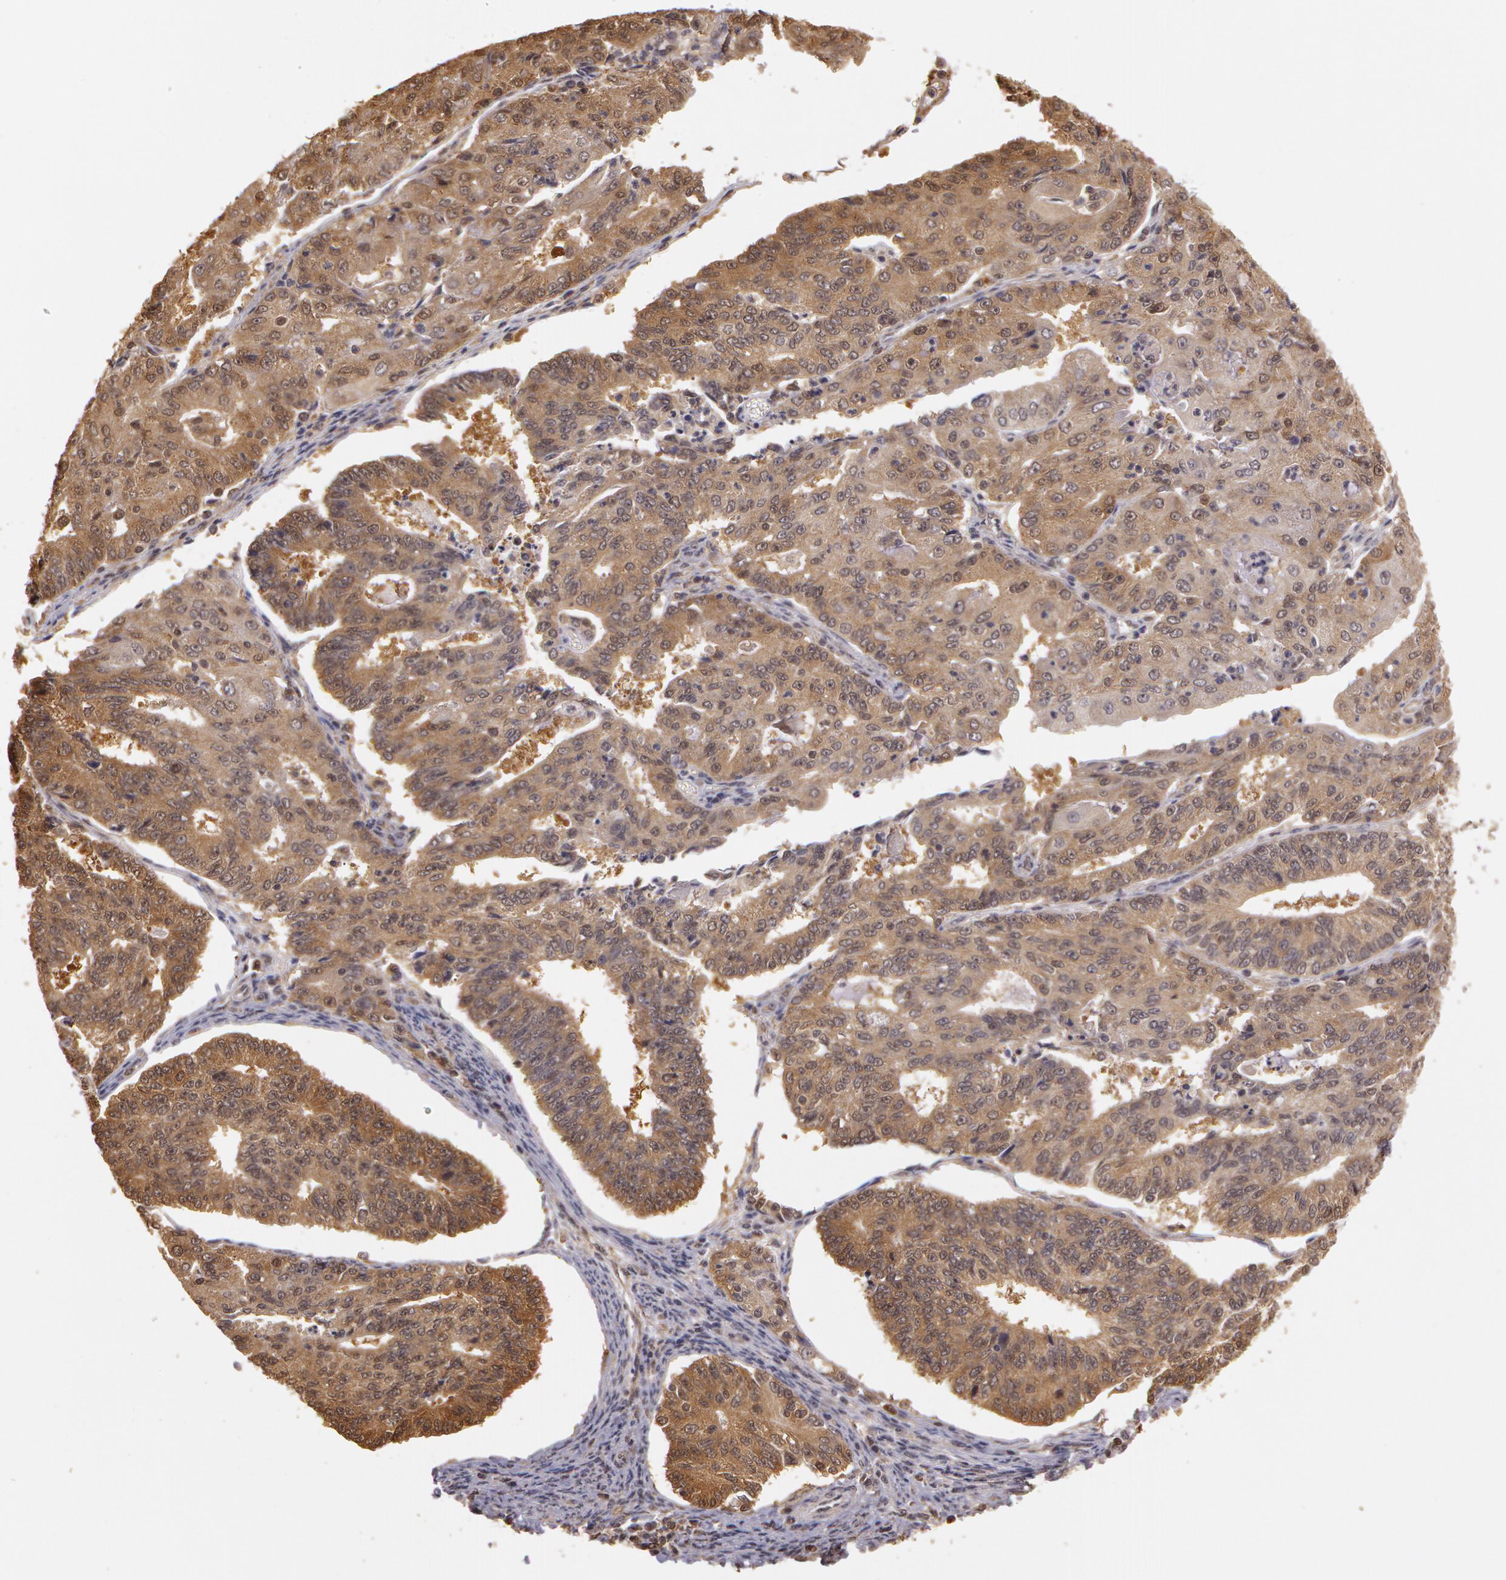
{"staining": {"intensity": "weak", "quantity": ">75%", "location": "cytoplasmic/membranous"}, "tissue": "endometrial cancer", "cell_type": "Tumor cells", "image_type": "cancer", "snomed": [{"axis": "morphology", "description": "Adenocarcinoma, NOS"}, {"axis": "topography", "description": "Endometrium"}], "caption": "Tumor cells display low levels of weak cytoplasmic/membranous staining in approximately >75% of cells in endometrial adenocarcinoma.", "gene": "AHSA1", "patient": {"sex": "female", "age": 56}}